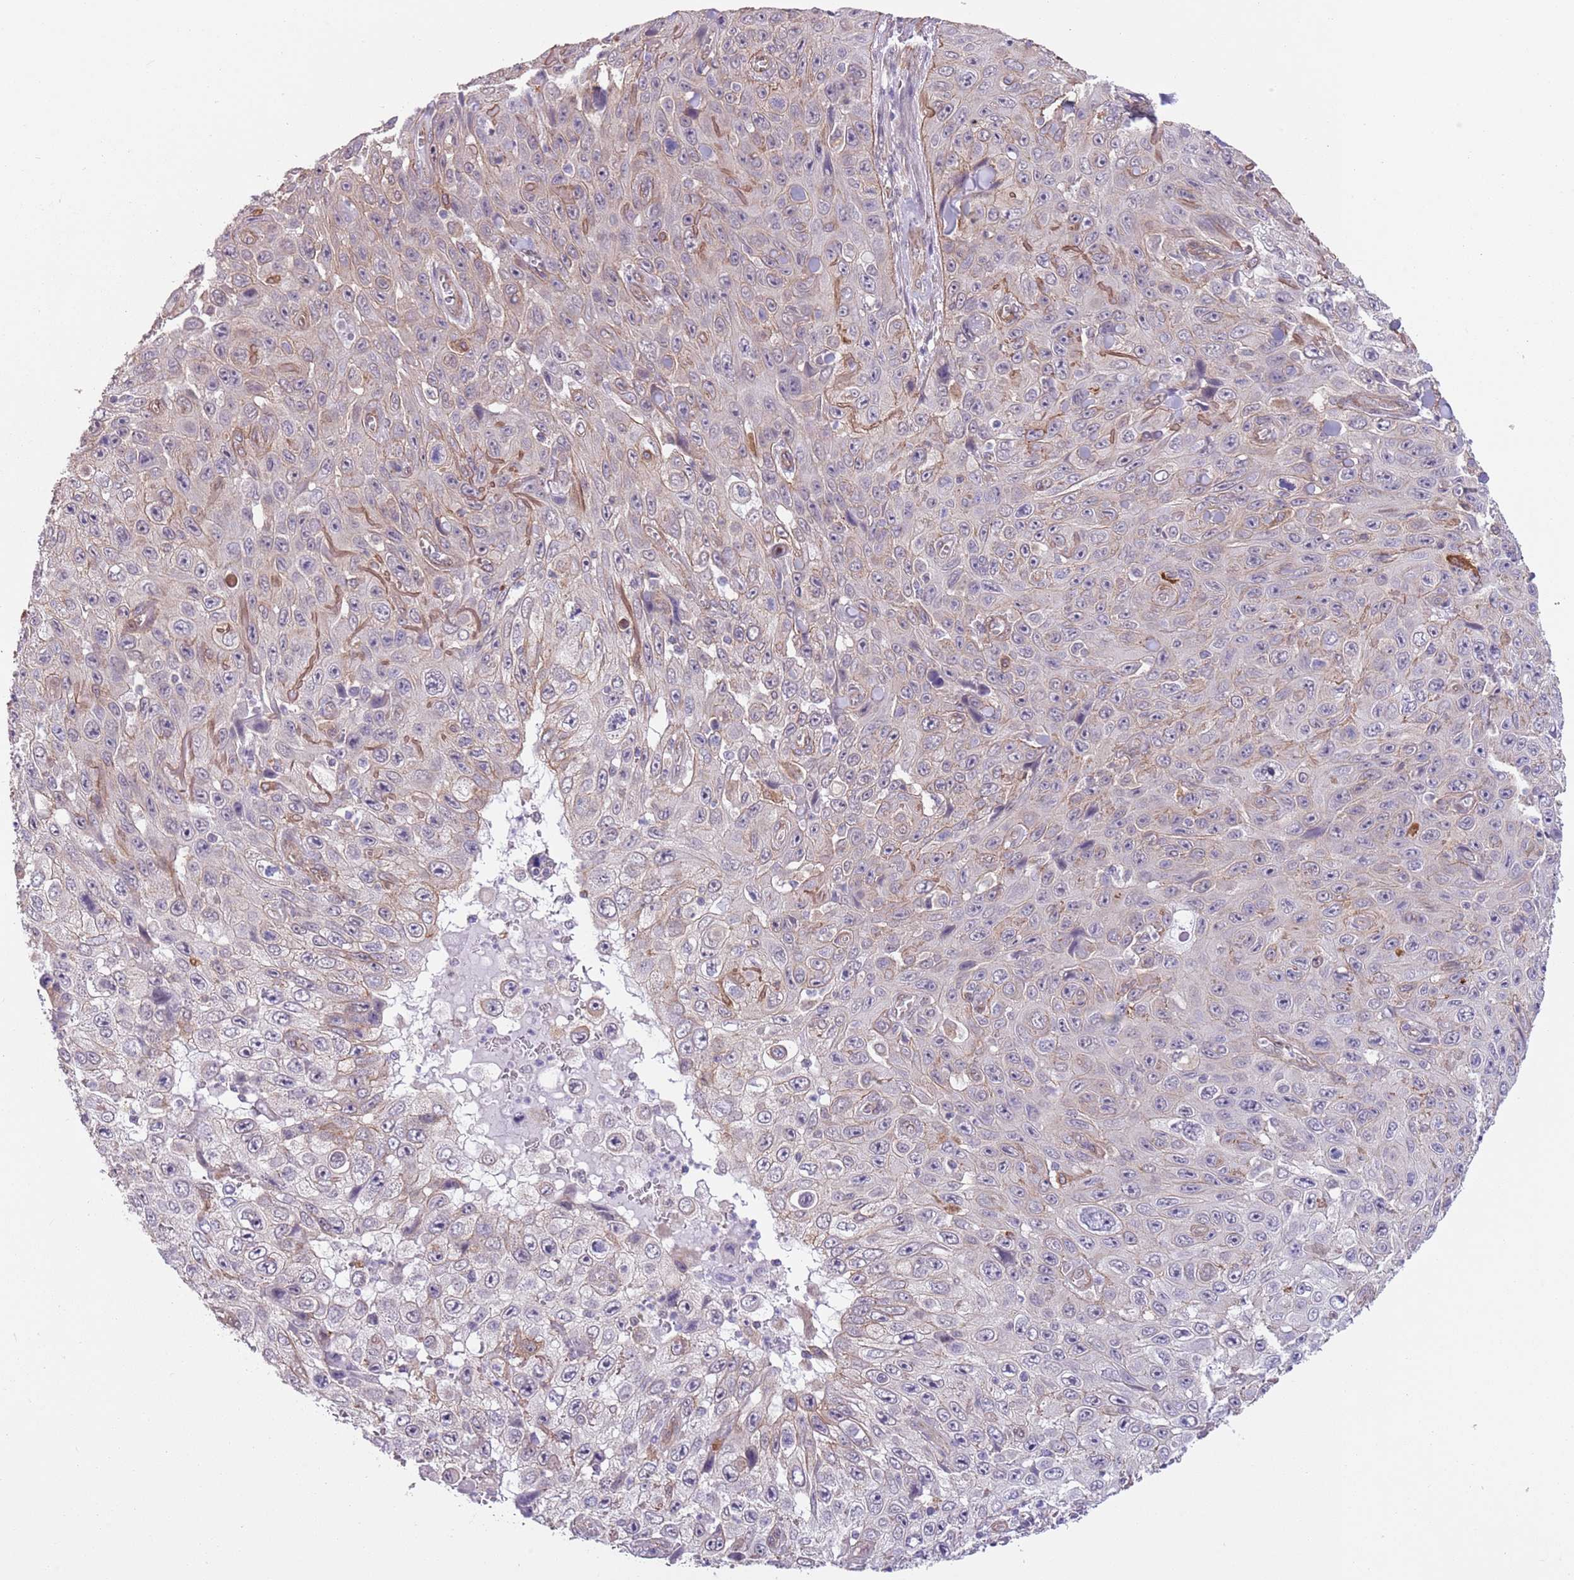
{"staining": {"intensity": "negative", "quantity": "none", "location": "none"}, "tissue": "skin cancer", "cell_type": "Tumor cells", "image_type": "cancer", "snomed": [{"axis": "morphology", "description": "Squamous cell carcinoma, NOS"}, {"axis": "topography", "description": "Skin"}], "caption": "This histopathology image is of skin cancer (squamous cell carcinoma) stained with immunohistochemistry to label a protein in brown with the nuclei are counter-stained blue. There is no staining in tumor cells.", "gene": "CREBZF", "patient": {"sex": "male", "age": 82}}